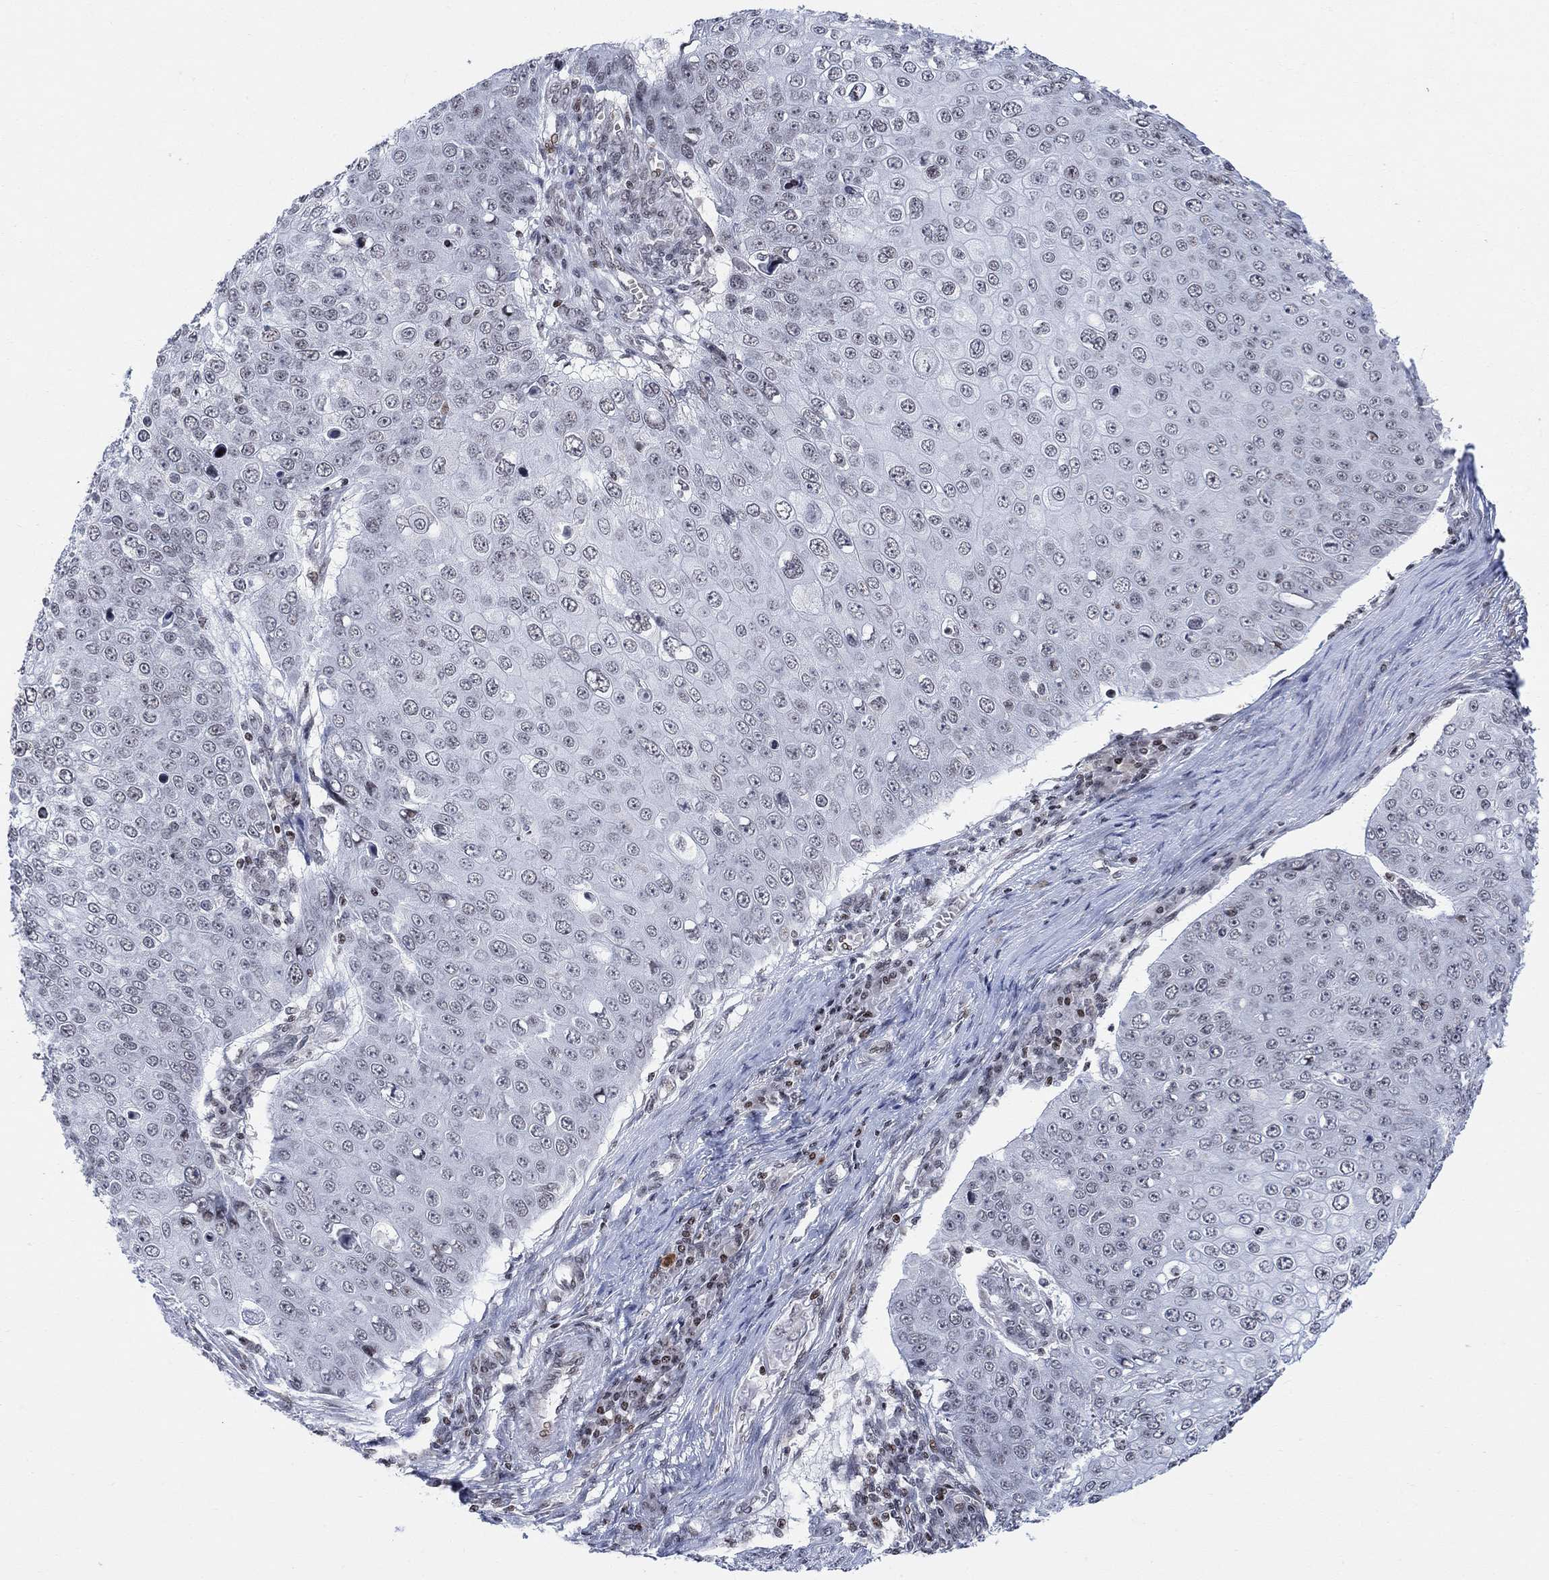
{"staining": {"intensity": "negative", "quantity": "none", "location": "none"}, "tissue": "skin cancer", "cell_type": "Tumor cells", "image_type": "cancer", "snomed": [{"axis": "morphology", "description": "Squamous cell carcinoma, NOS"}, {"axis": "topography", "description": "Skin"}], "caption": "This is a photomicrograph of immunohistochemistry staining of skin cancer, which shows no expression in tumor cells.", "gene": "ABHD14A", "patient": {"sex": "male", "age": 71}}